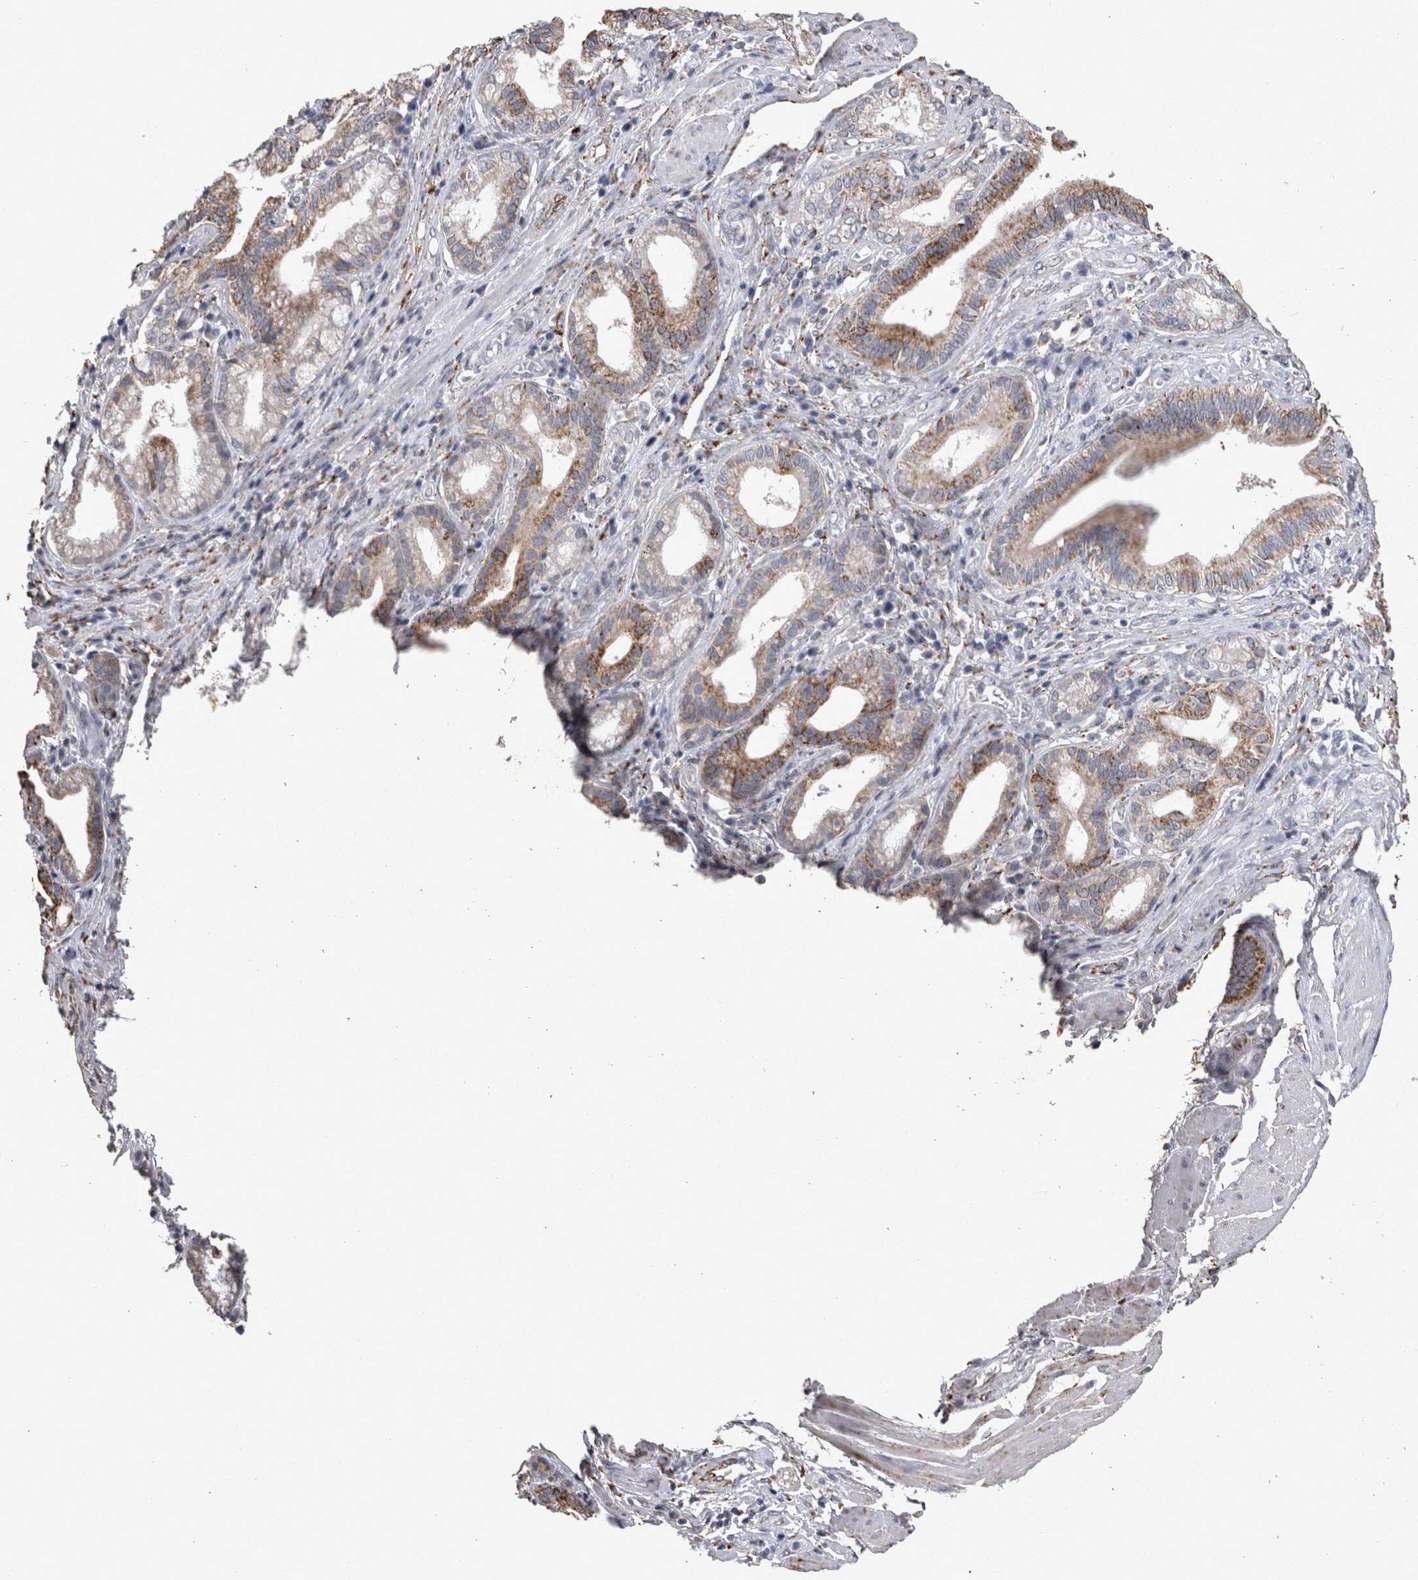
{"staining": {"intensity": "moderate", "quantity": ">75%", "location": "cytoplasmic/membranous"}, "tissue": "pancreatic cancer", "cell_type": "Tumor cells", "image_type": "cancer", "snomed": [{"axis": "morphology", "description": "Adenocarcinoma, NOS"}, {"axis": "topography", "description": "Pancreas"}], "caption": "Immunohistochemical staining of human pancreatic cancer (adenocarcinoma) shows medium levels of moderate cytoplasmic/membranous positivity in approximately >75% of tumor cells.", "gene": "DKK3", "patient": {"sex": "female", "age": 75}}